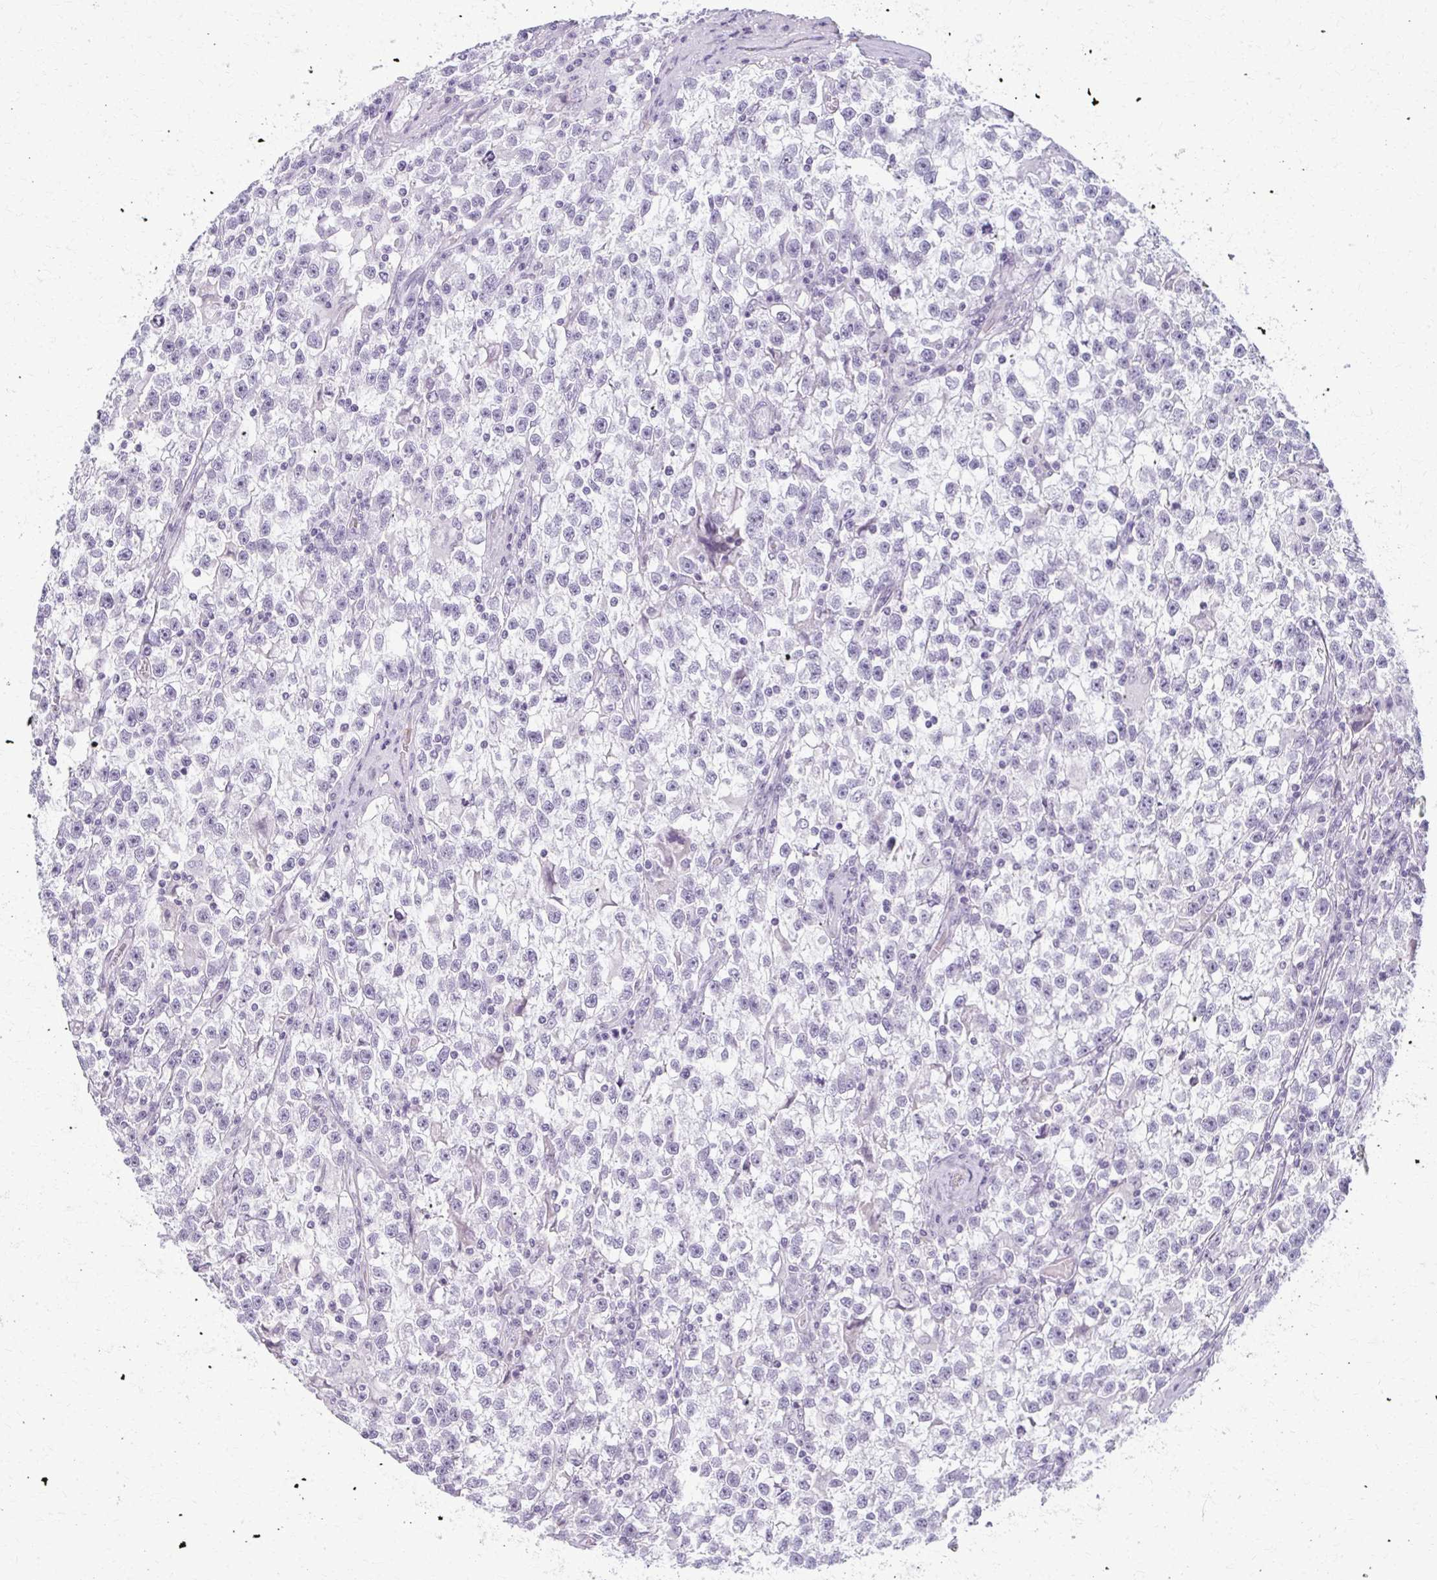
{"staining": {"intensity": "negative", "quantity": "none", "location": "none"}, "tissue": "testis cancer", "cell_type": "Tumor cells", "image_type": "cancer", "snomed": [{"axis": "morphology", "description": "Seminoma, NOS"}, {"axis": "topography", "description": "Testis"}], "caption": "DAB (3,3'-diaminobenzidine) immunohistochemical staining of human testis seminoma demonstrates no significant staining in tumor cells.", "gene": "CA3", "patient": {"sex": "male", "age": 31}}